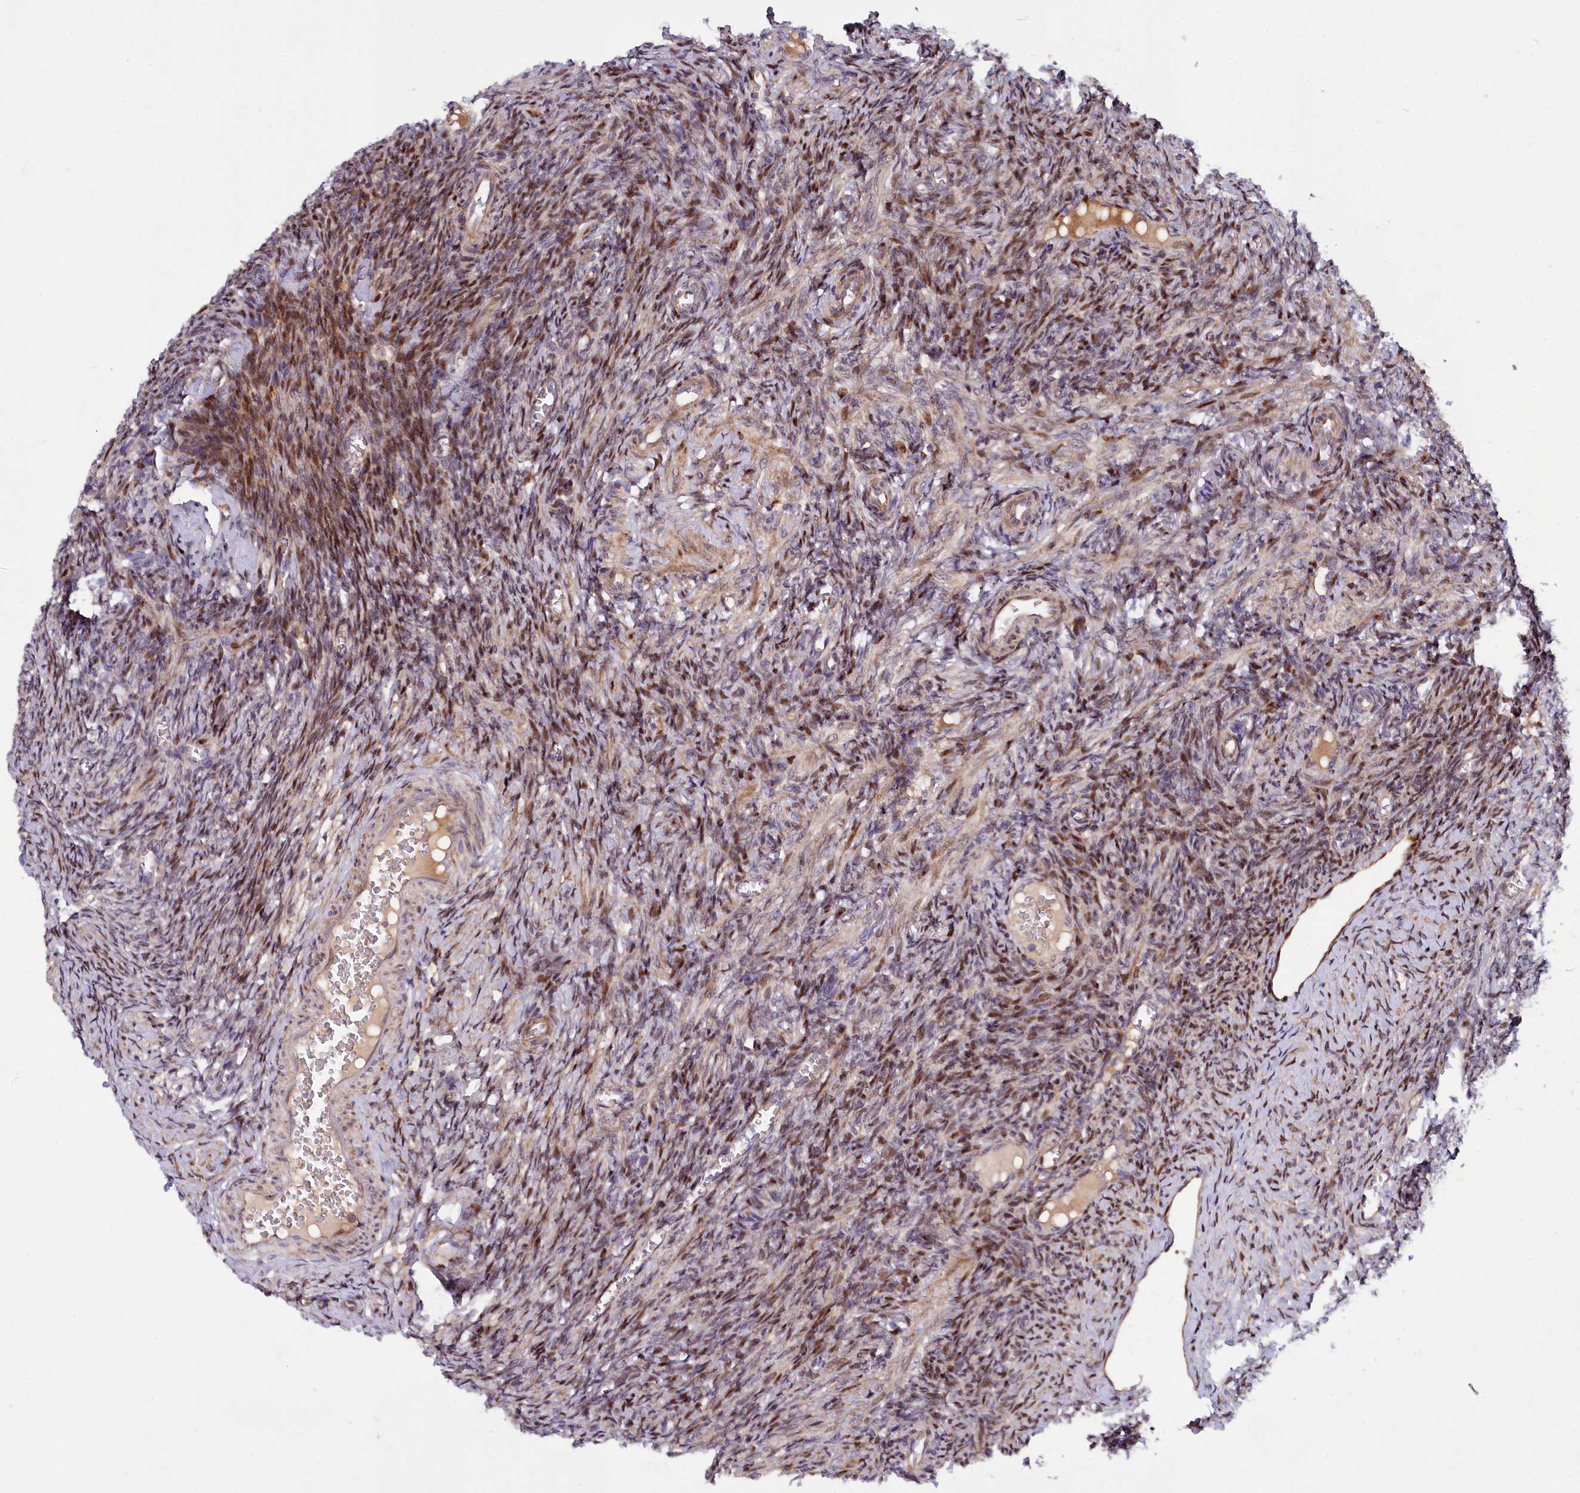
{"staining": {"intensity": "moderate", "quantity": ">75%", "location": "nuclear"}, "tissue": "ovary", "cell_type": "Ovarian stroma cells", "image_type": "normal", "snomed": [{"axis": "morphology", "description": "Normal tissue, NOS"}, {"axis": "topography", "description": "Ovary"}], "caption": "Brown immunohistochemical staining in benign human ovary demonstrates moderate nuclear expression in about >75% of ovarian stroma cells. The protein of interest is shown in brown color, while the nuclei are stained blue.", "gene": "PDZRN3", "patient": {"sex": "female", "age": 27}}